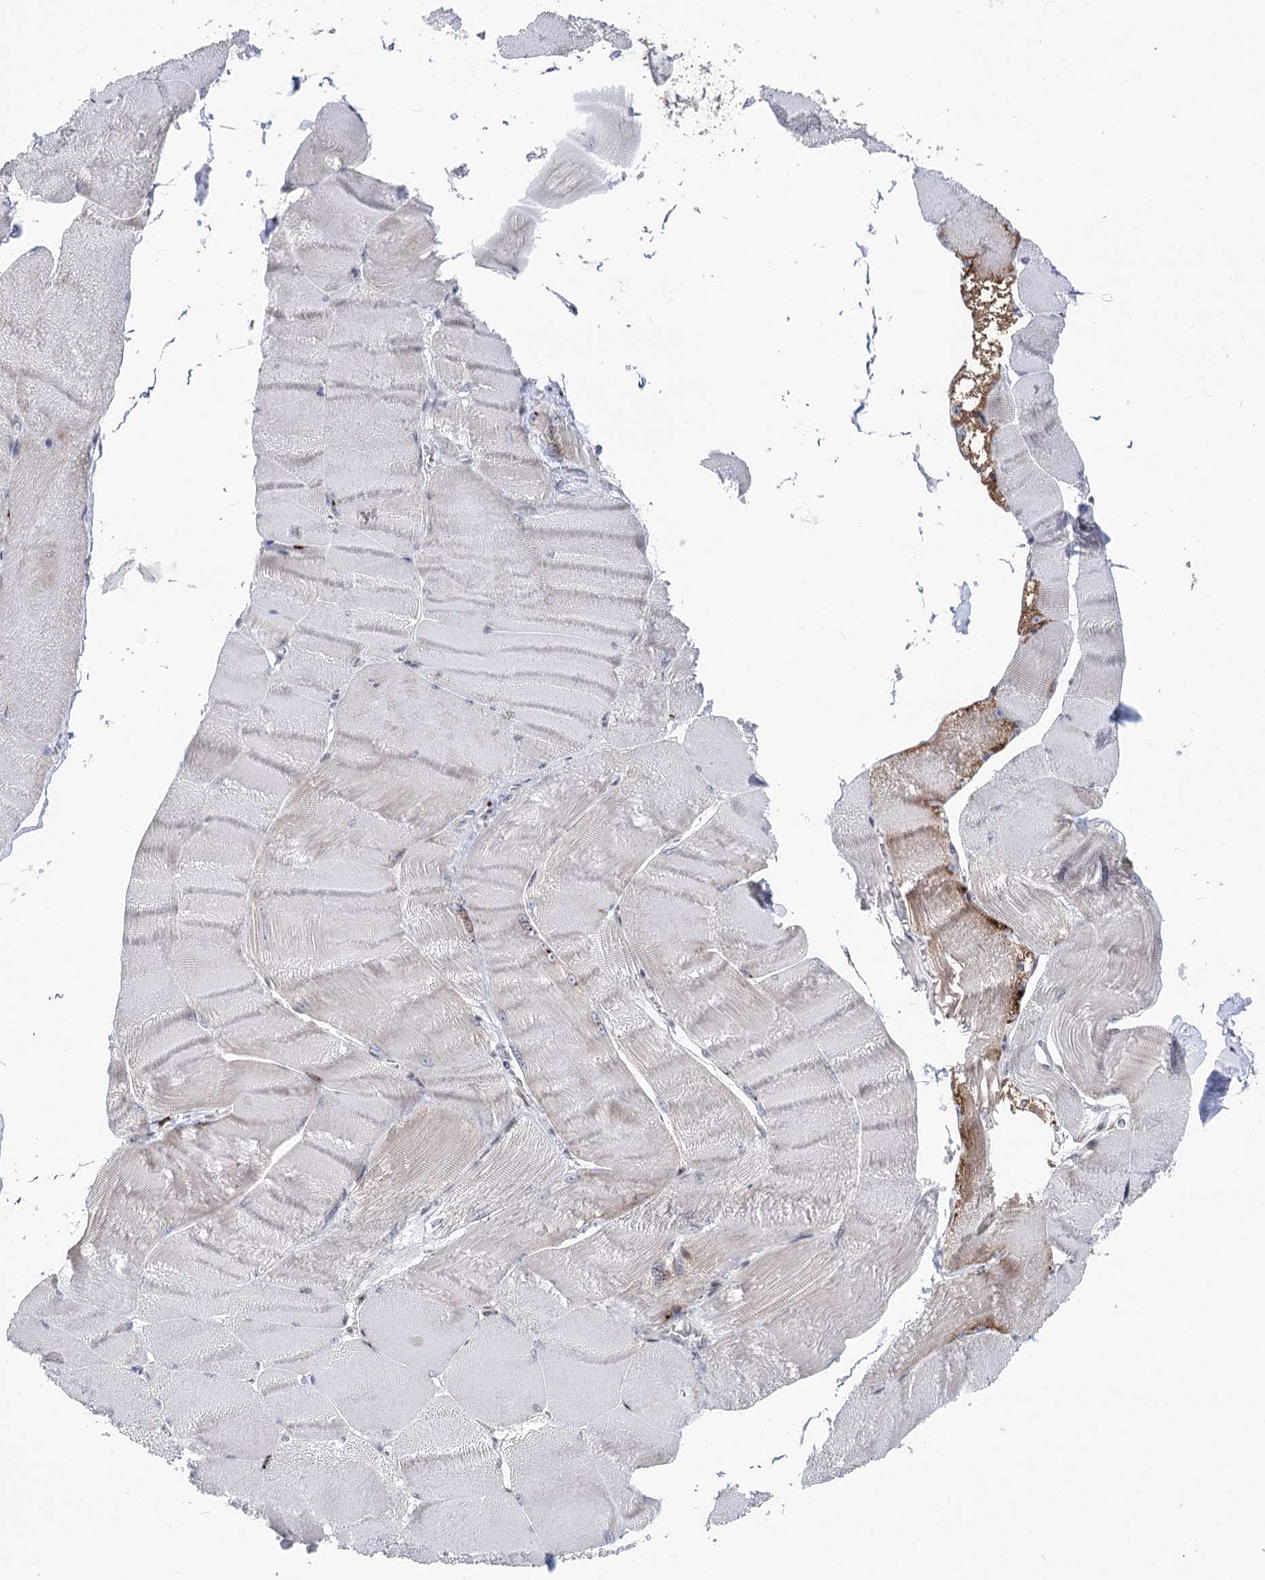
{"staining": {"intensity": "weak", "quantity": "25%-75%", "location": "cytoplasmic/membranous"}, "tissue": "skeletal muscle", "cell_type": "Myocytes", "image_type": "normal", "snomed": [{"axis": "morphology", "description": "Normal tissue, NOS"}, {"axis": "morphology", "description": "Basal cell carcinoma"}, {"axis": "topography", "description": "Skeletal muscle"}], "caption": "Skeletal muscle stained with immunohistochemistry (IHC) shows weak cytoplasmic/membranous staining in approximately 25%-75% of myocytes. The protein of interest is stained brown, and the nuclei are stained in blue (DAB IHC with brightfield microscopy, high magnification).", "gene": "PTGR1", "patient": {"sex": "female", "age": 64}}